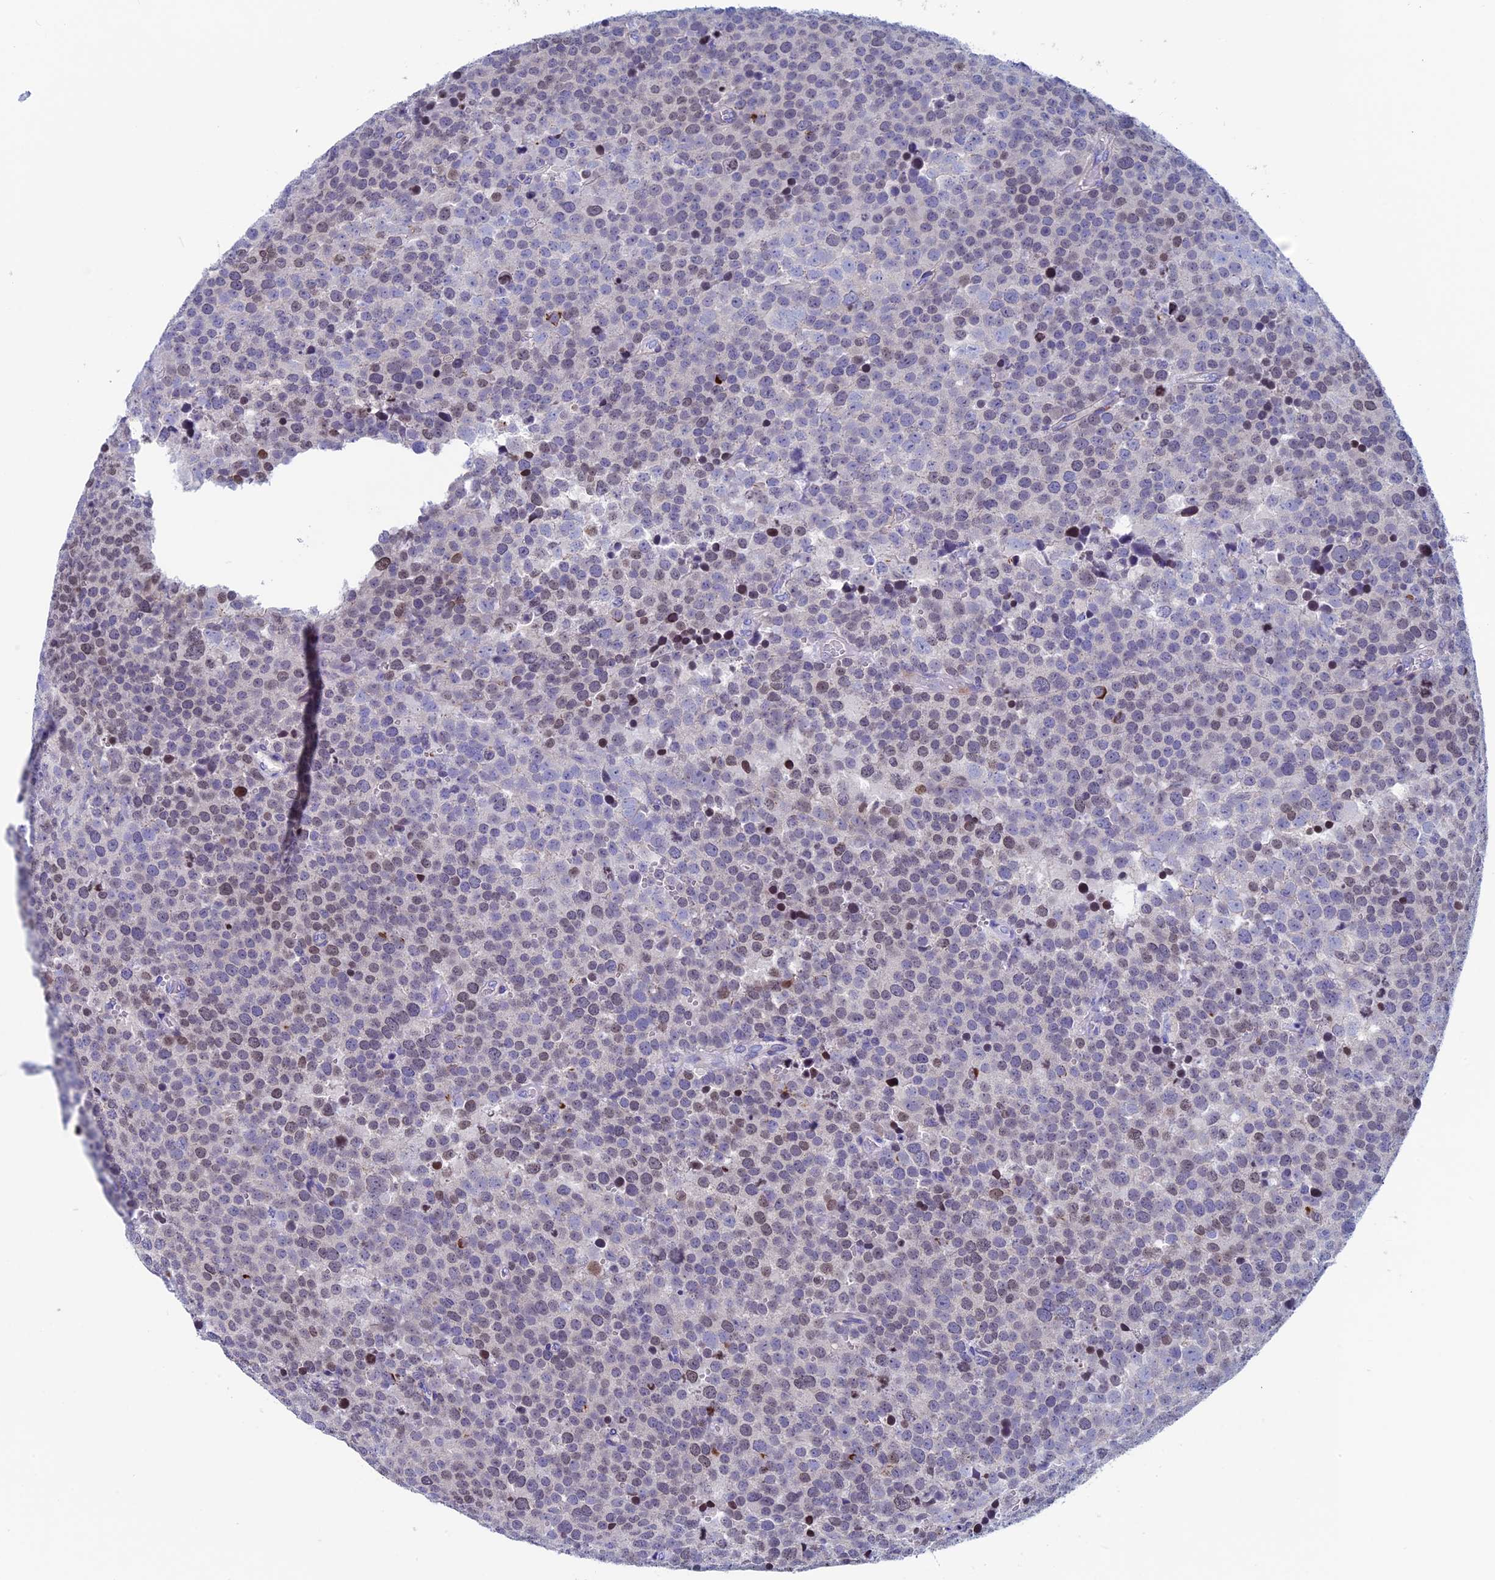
{"staining": {"intensity": "weak", "quantity": "25%-75%", "location": "nuclear"}, "tissue": "testis cancer", "cell_type": "Tumor cells", "image_type": "cancer", "snomed": [{"axis": "morphology", "description": "Seminoma, NOS"}, {"axis": "topography", "description": "Testis"}], "caption": "IHC histopathology image of neoplastic tissue: seminoma (testis) stained using immunohistochemistry reveals low levels of weak protein expression localized specifically in the nuclear of tumor cells, appearing as a nuclear brown color.", "gene": "SEPTIN1", "patient": {"sex": "male", "age": 71}}